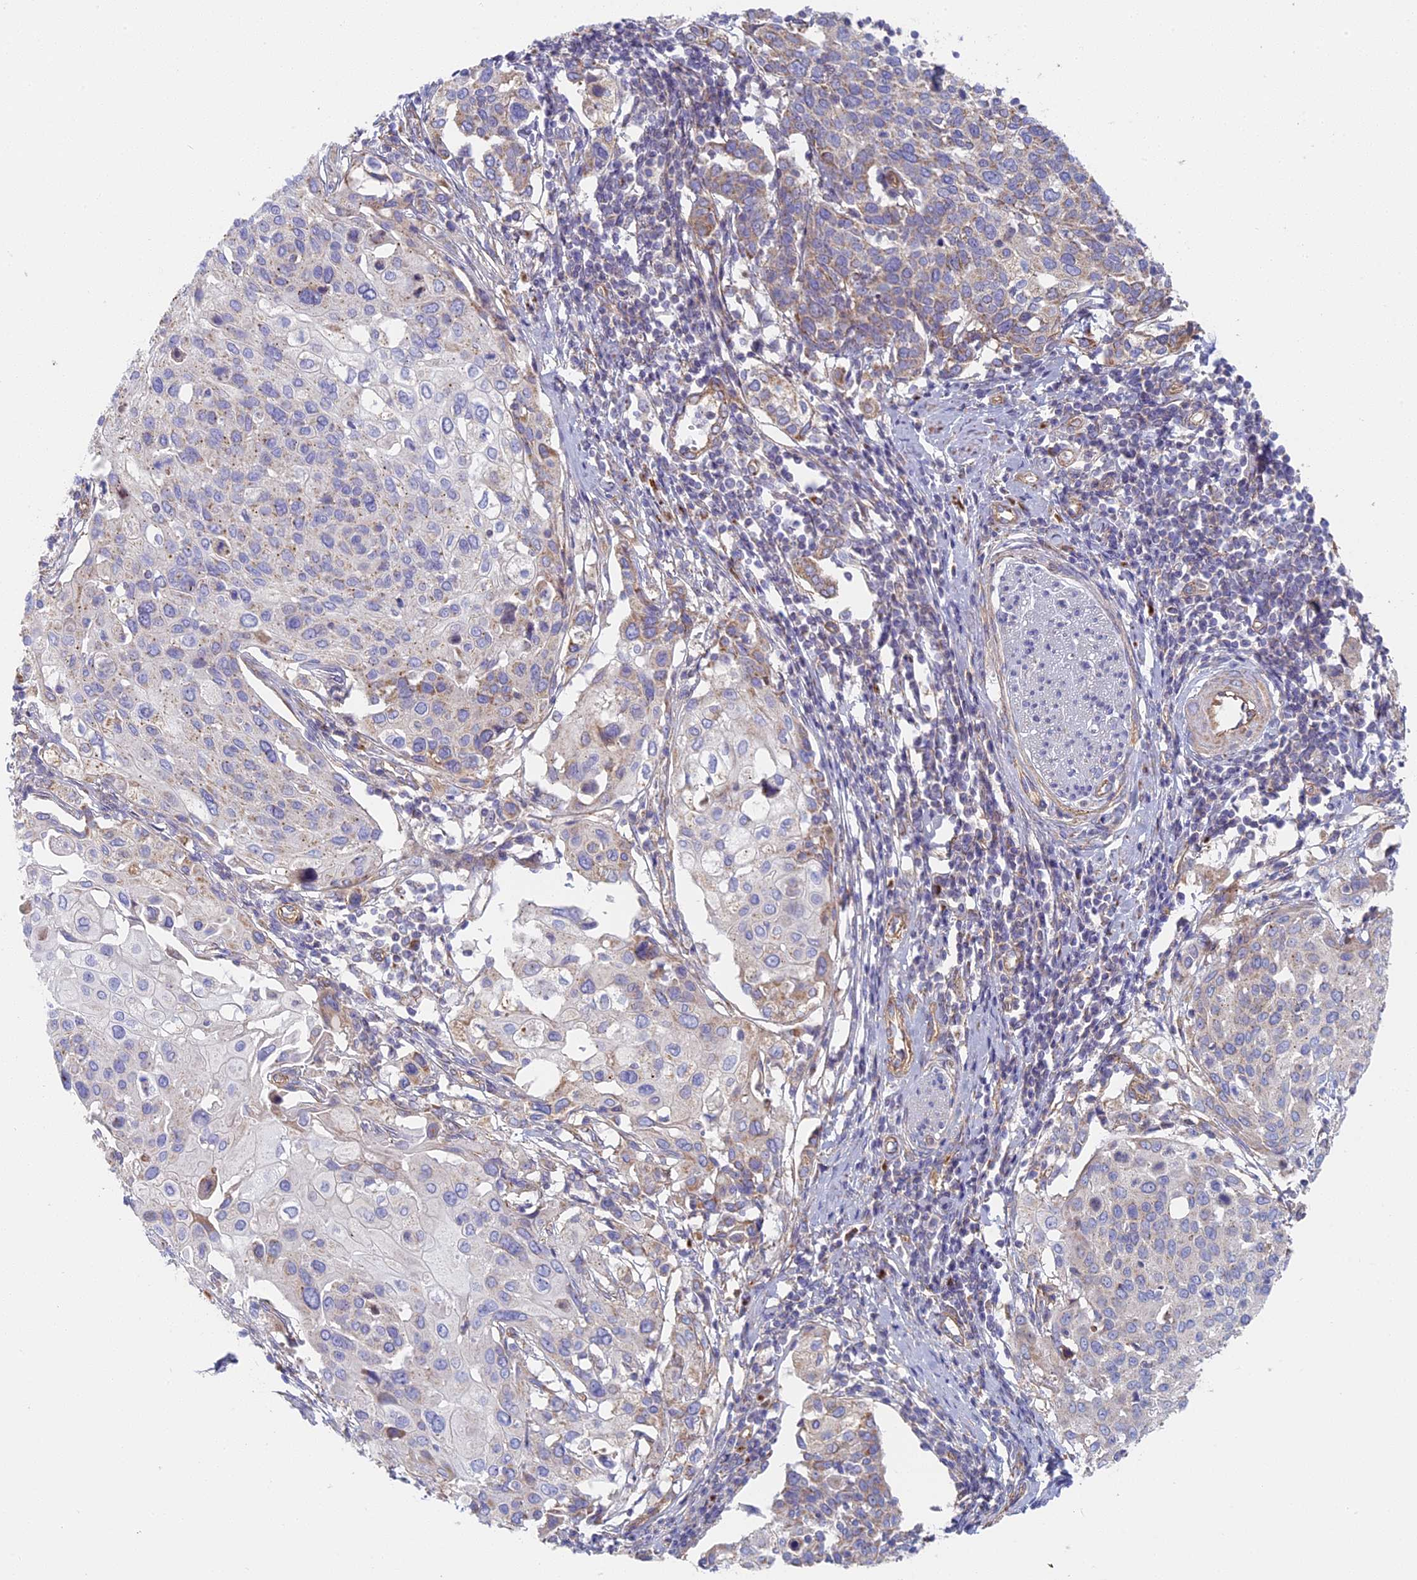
{"staining": {"intensity": "weak", "quantity": "<25%", "location": "cytoplasmic/membranous"}, "tissue": "cervical cancer", "cell_type": "Tumor cells", "image_type": "cancer", "snomed": [{"axis": "morphology", "description": "Squamous cell carcinoma, NOS"}, {"axis": "topography", "description": "Cervix"}], "caption": "Histopathology image shows no protein expression in tumor cells of cervical cancer tissue.", "gene": "DDA1", "patient": {"sex": "female", "age": 44}}